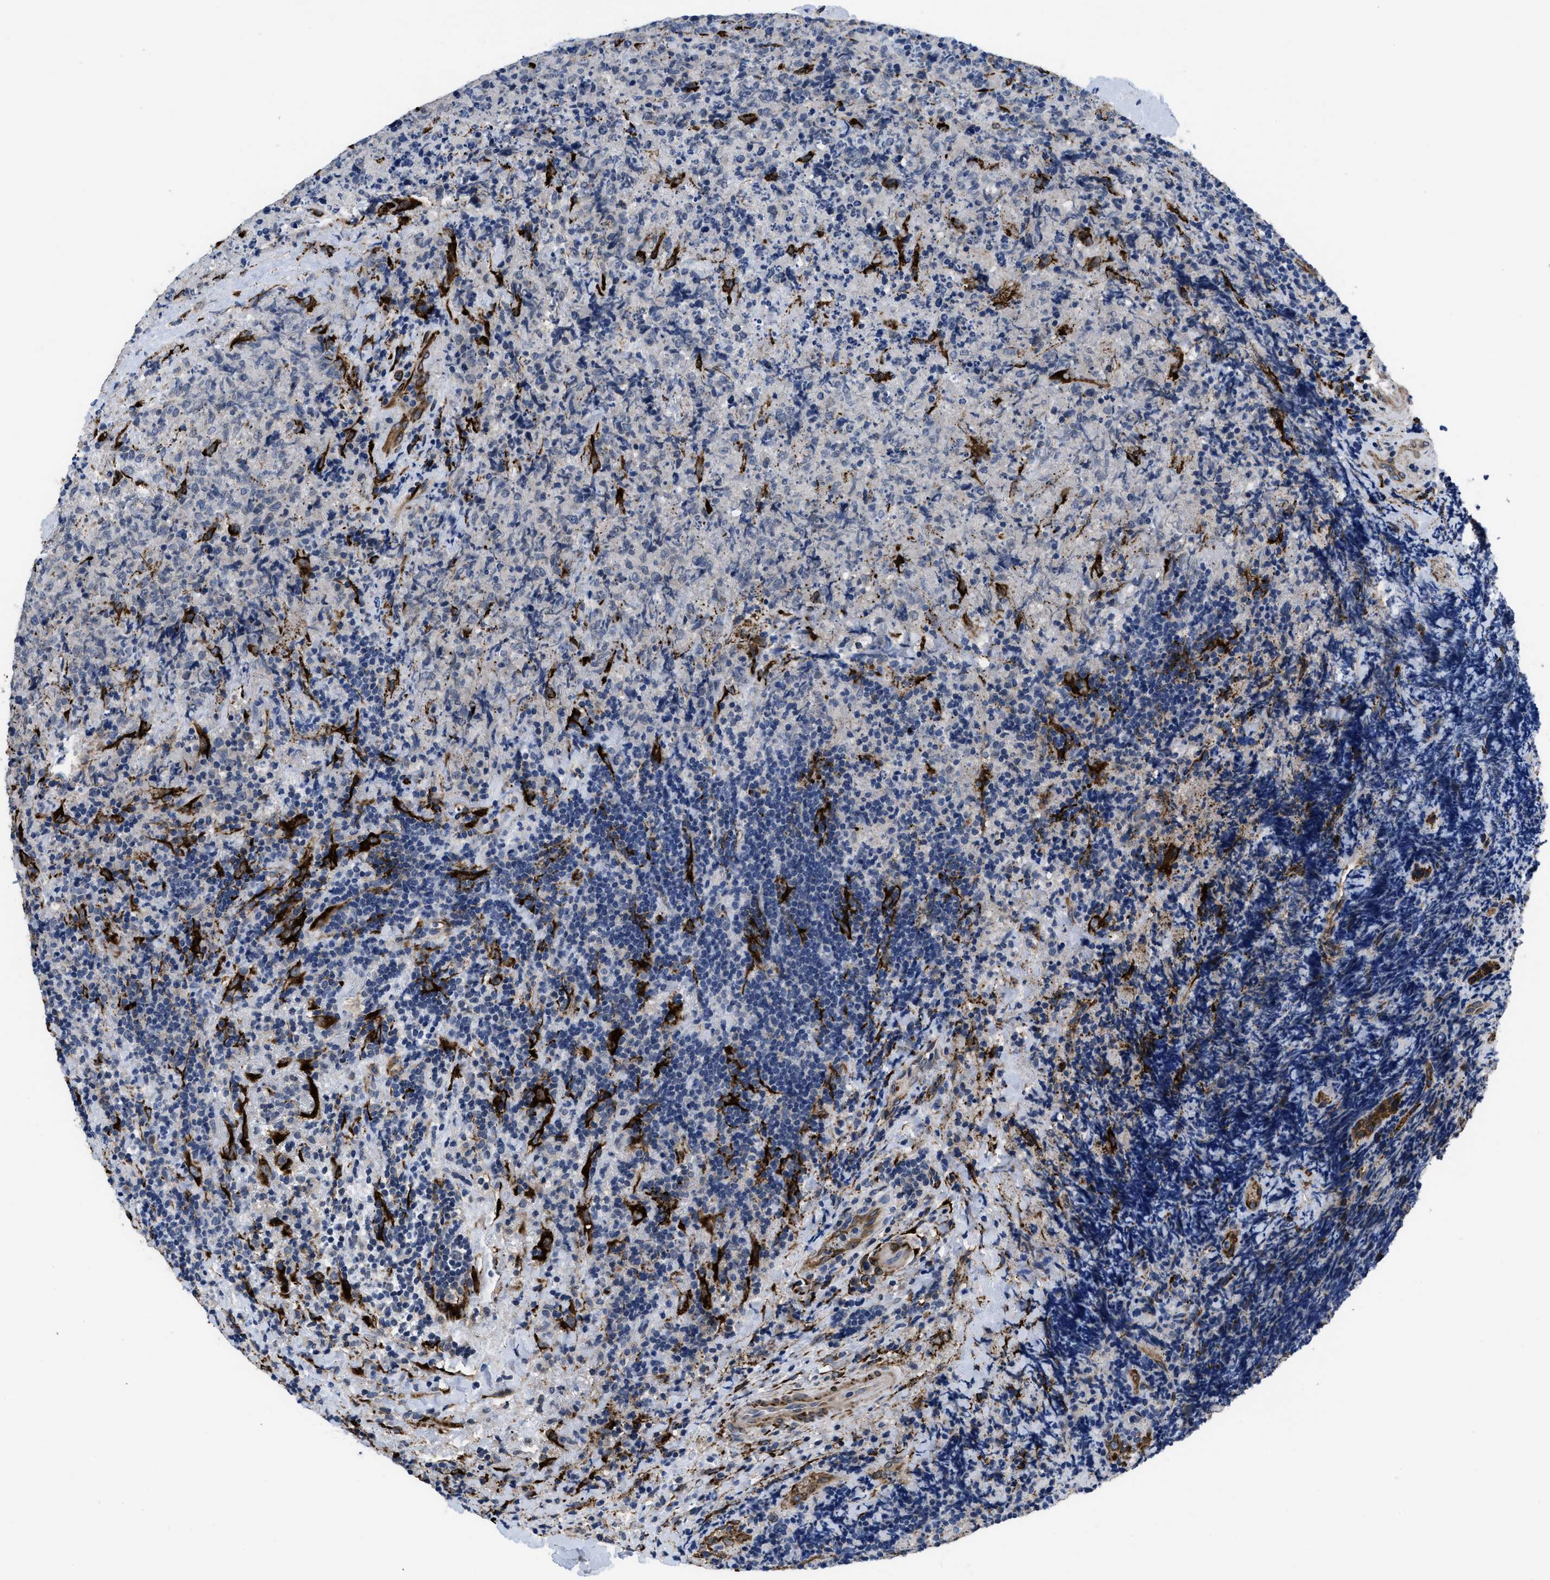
{"staining": {"intensity": "negative", "quantity": "none", "location": "none"}, "tissue": "lymphoma", "cell_type": "Tumor cells", "image_type": "cancer", "snomed": [{"axis": "morphology", "description": "Malignant lymphoma, non-Hodgkin's type, High grade"}, {"axis": "topography", "description": "Tonsil"}], "caption": "There is no significant staining in tumor cells of lymphoma.", "gene": "SQLE", "patient": {"sex": "female", "age": 36}}